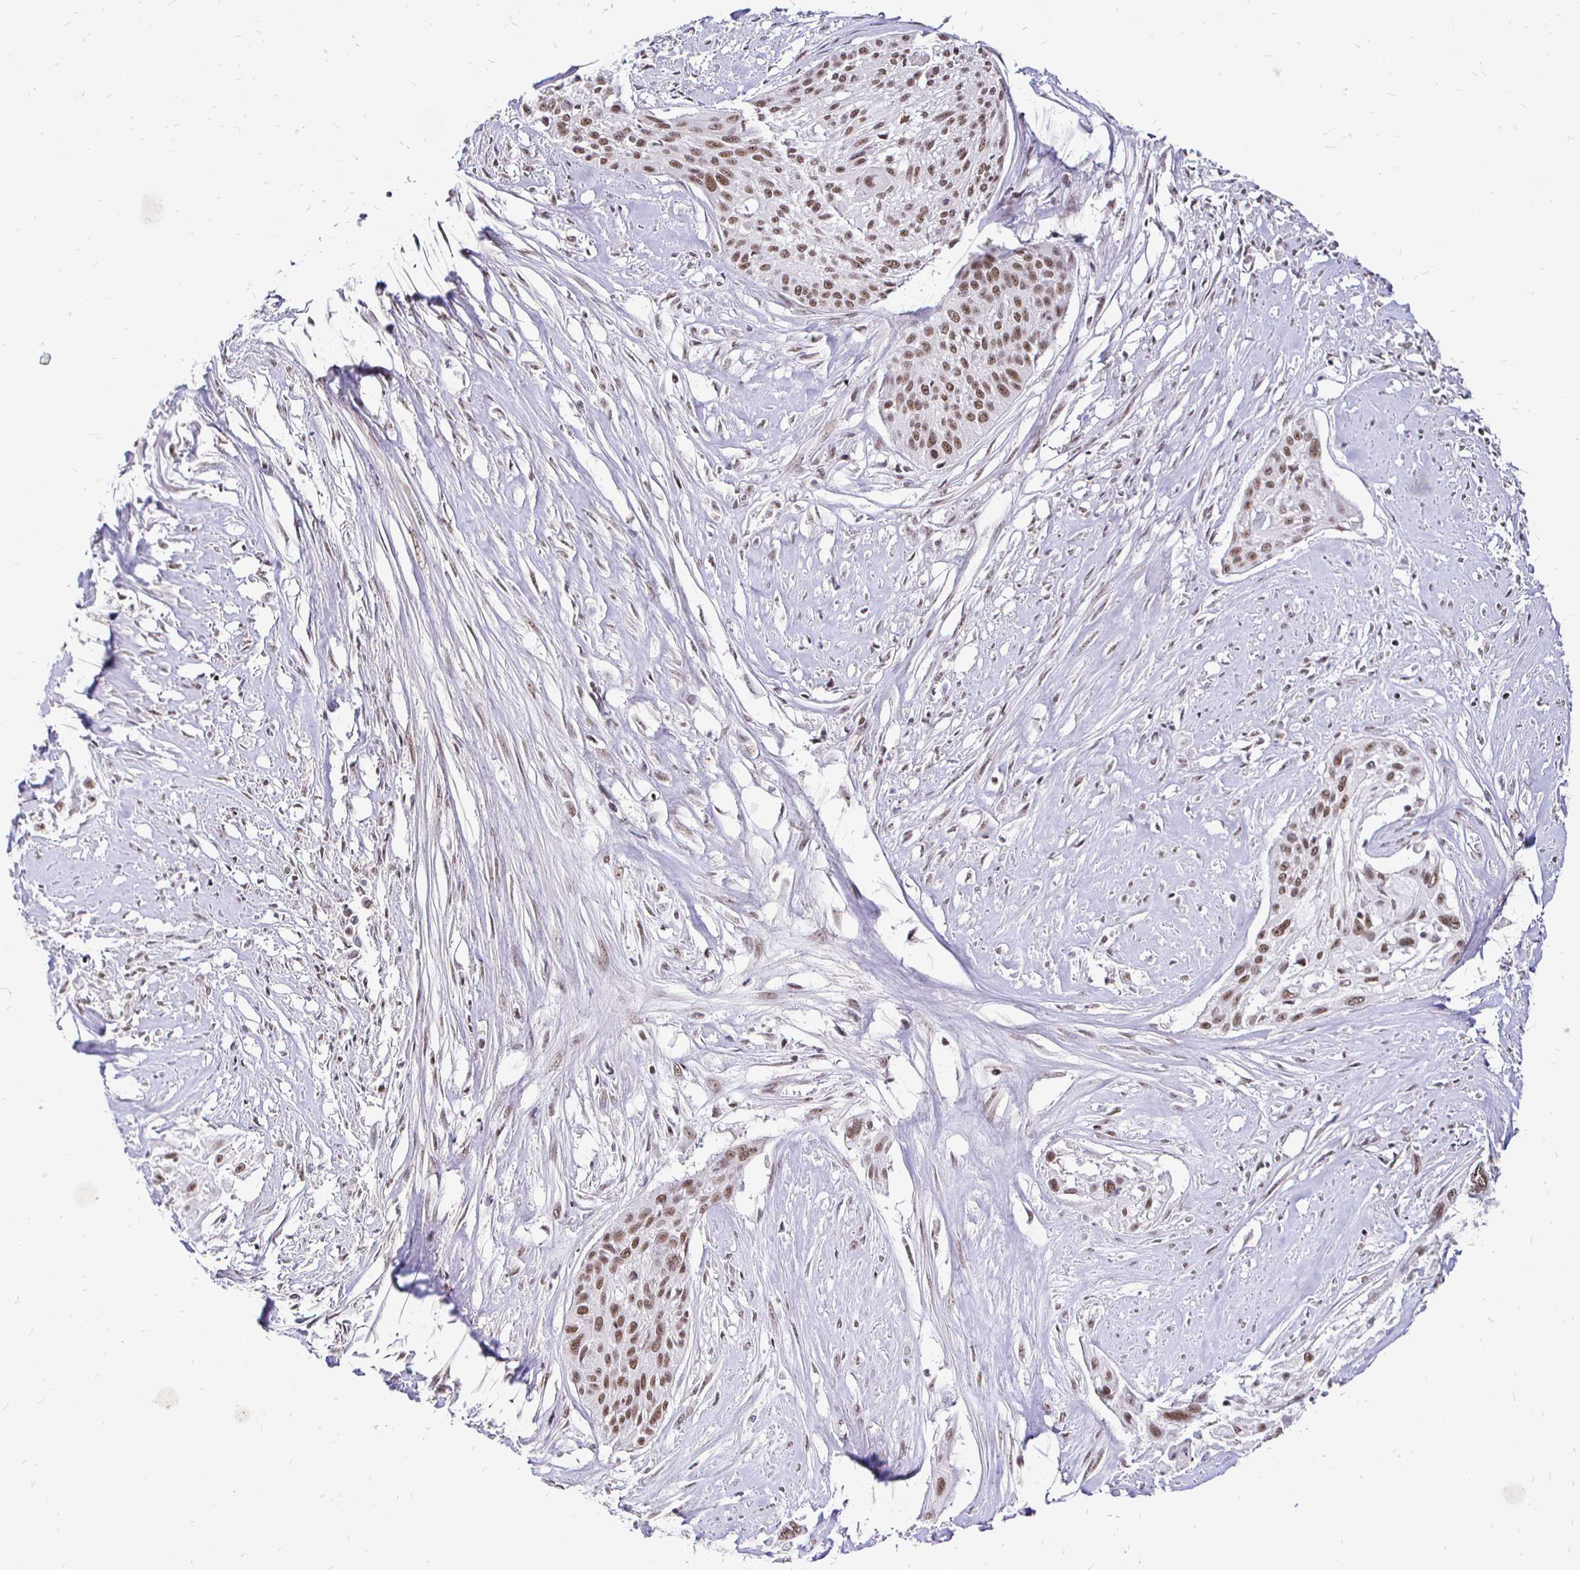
{"staining": {"intensity": "moderate", "quantity": ">75%", "location": "nuclear"}, "tissue": "cervical cancer", "cell_type": "Tumor cells", "image_type": "cancer", "snomed": [{"axis": "morphology", "description": "Squamous cell carcinoma, NOS"}, {"axis": "topography", "description": "Cervix"}], "caption": "DAB immunohistochemical staining of human cervical cancer (squamous cell carcinoma) displays moderate nuclear protein positivity in approximately >75% of tumor cells.", "gene": "SIN3A", "patient": {"sex": "female", "age": 49}}